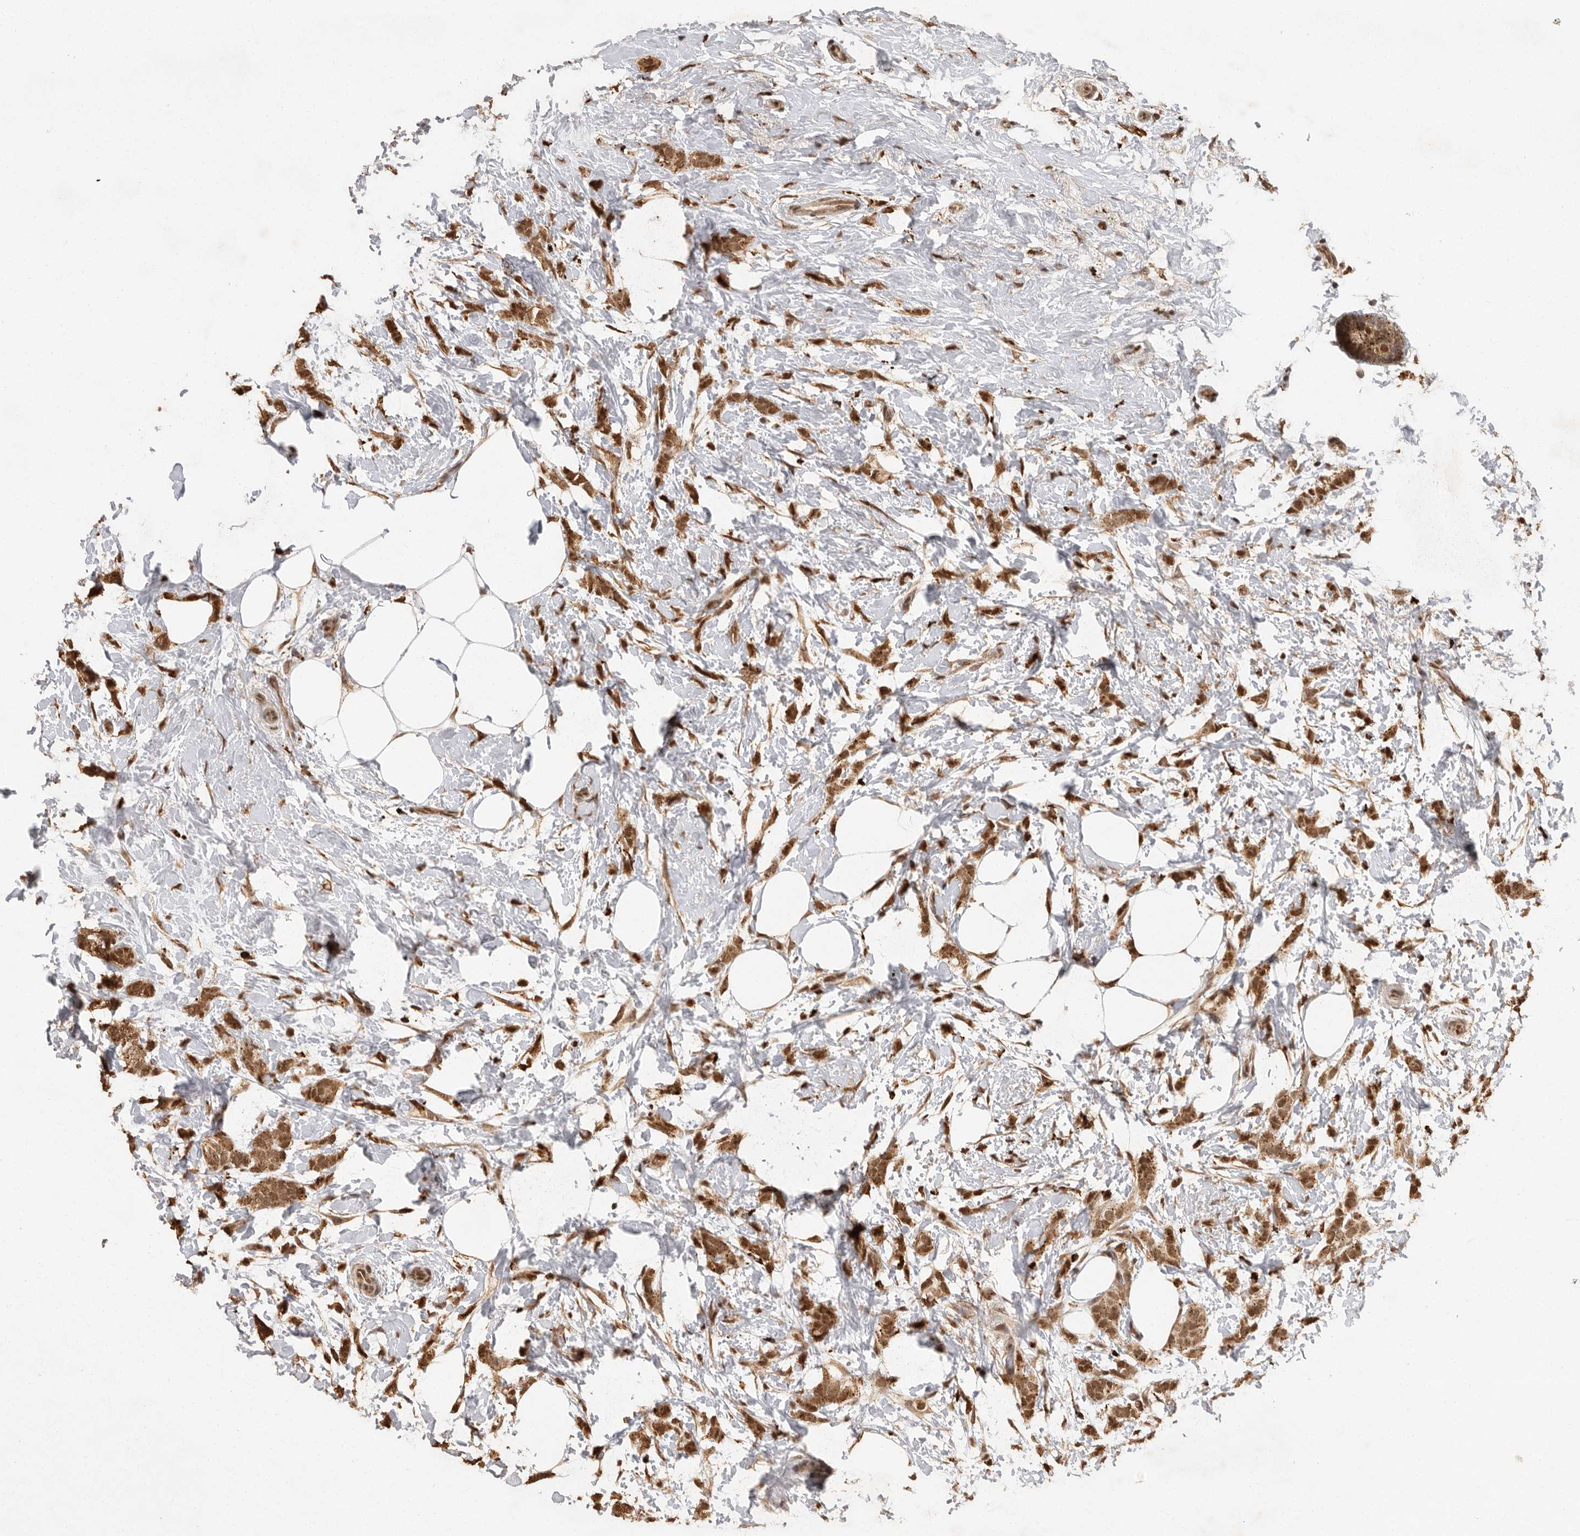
{"staining": {"intensity": "moderate", "quantity": ">75%", "location": "cytoplasmic/membranous,nuclear"}, "tissue": "breast cancer", "cell_type": "Tumor cells", "image_type": "cancer", "snomed": [{"axis": "morphology", "description": "Lobular carcinoma, in situ"}, {"axis": "morphology", "description": "Lobular carcinoma"}, {"axis": "topography", "description": "Breast"}], "caption": "A high-resolution image shows immunohistochemistry staining of lobular carcinoma (breast), which shows moderate cytoplasmic/membranous and nuclear expression in approximately >75% of tumor cells.", "gene": "ZNF83", "patient": {"sex": "female", "age": 41}}